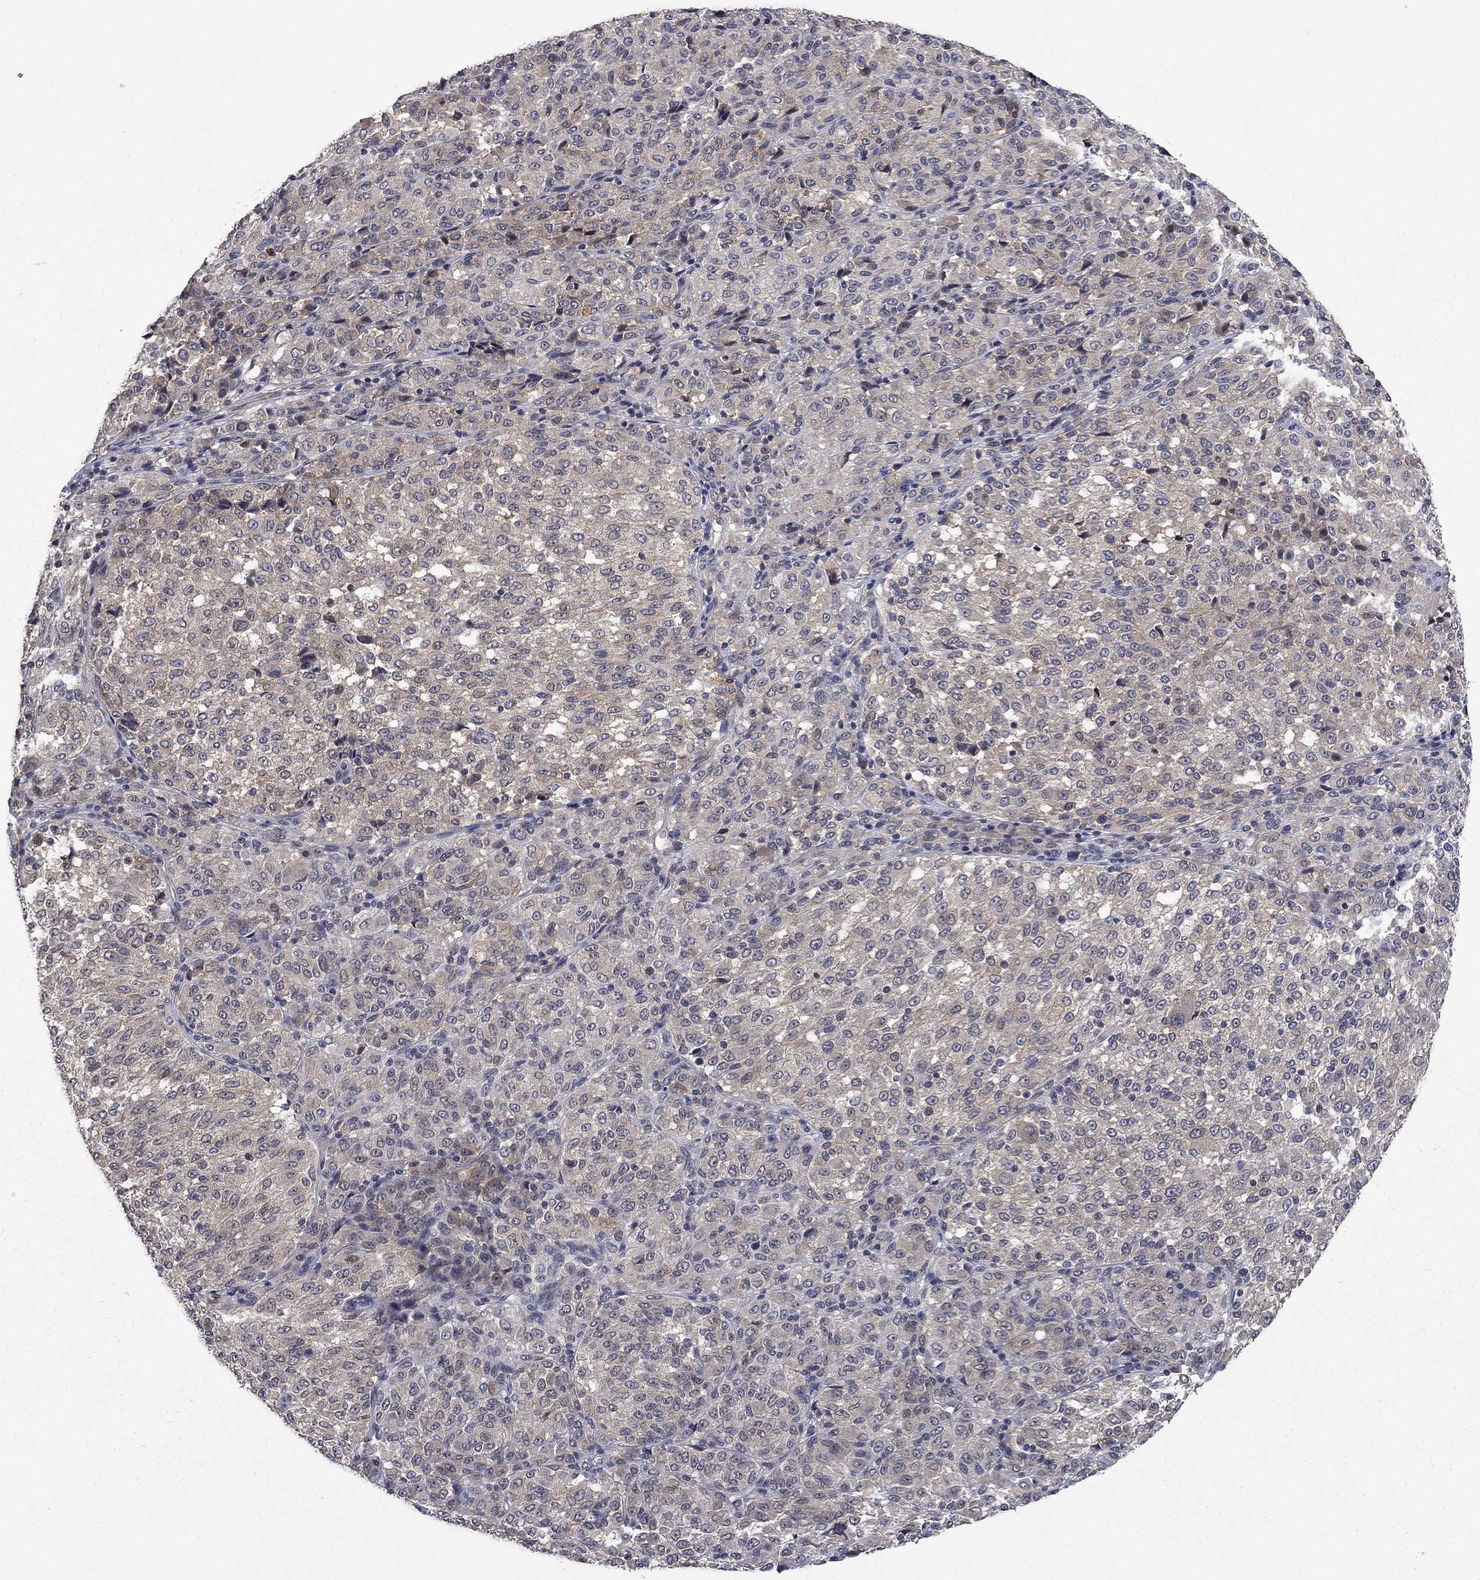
{"staining": {"intensity": "negative", "quantity": "none", "location": "none"}, "tissue": "melanoma", "cell_type": "Tumor cells", "image_type": "cancer", "snomed": [{"axis": "morphology", "description": "Malignant melanoma, Metastatic site"}, {"axis": "topography", "description": "Brain"}], "caption": "An immunohistochemistry (IHC) micrograph of malignant melanoma (metastatic site) is shown. There is no staining in tumor cells of malignant melanoma (metastatic site).", "gene": "PPP1R9A", "patient": {"sex": "female", "age": 56}}